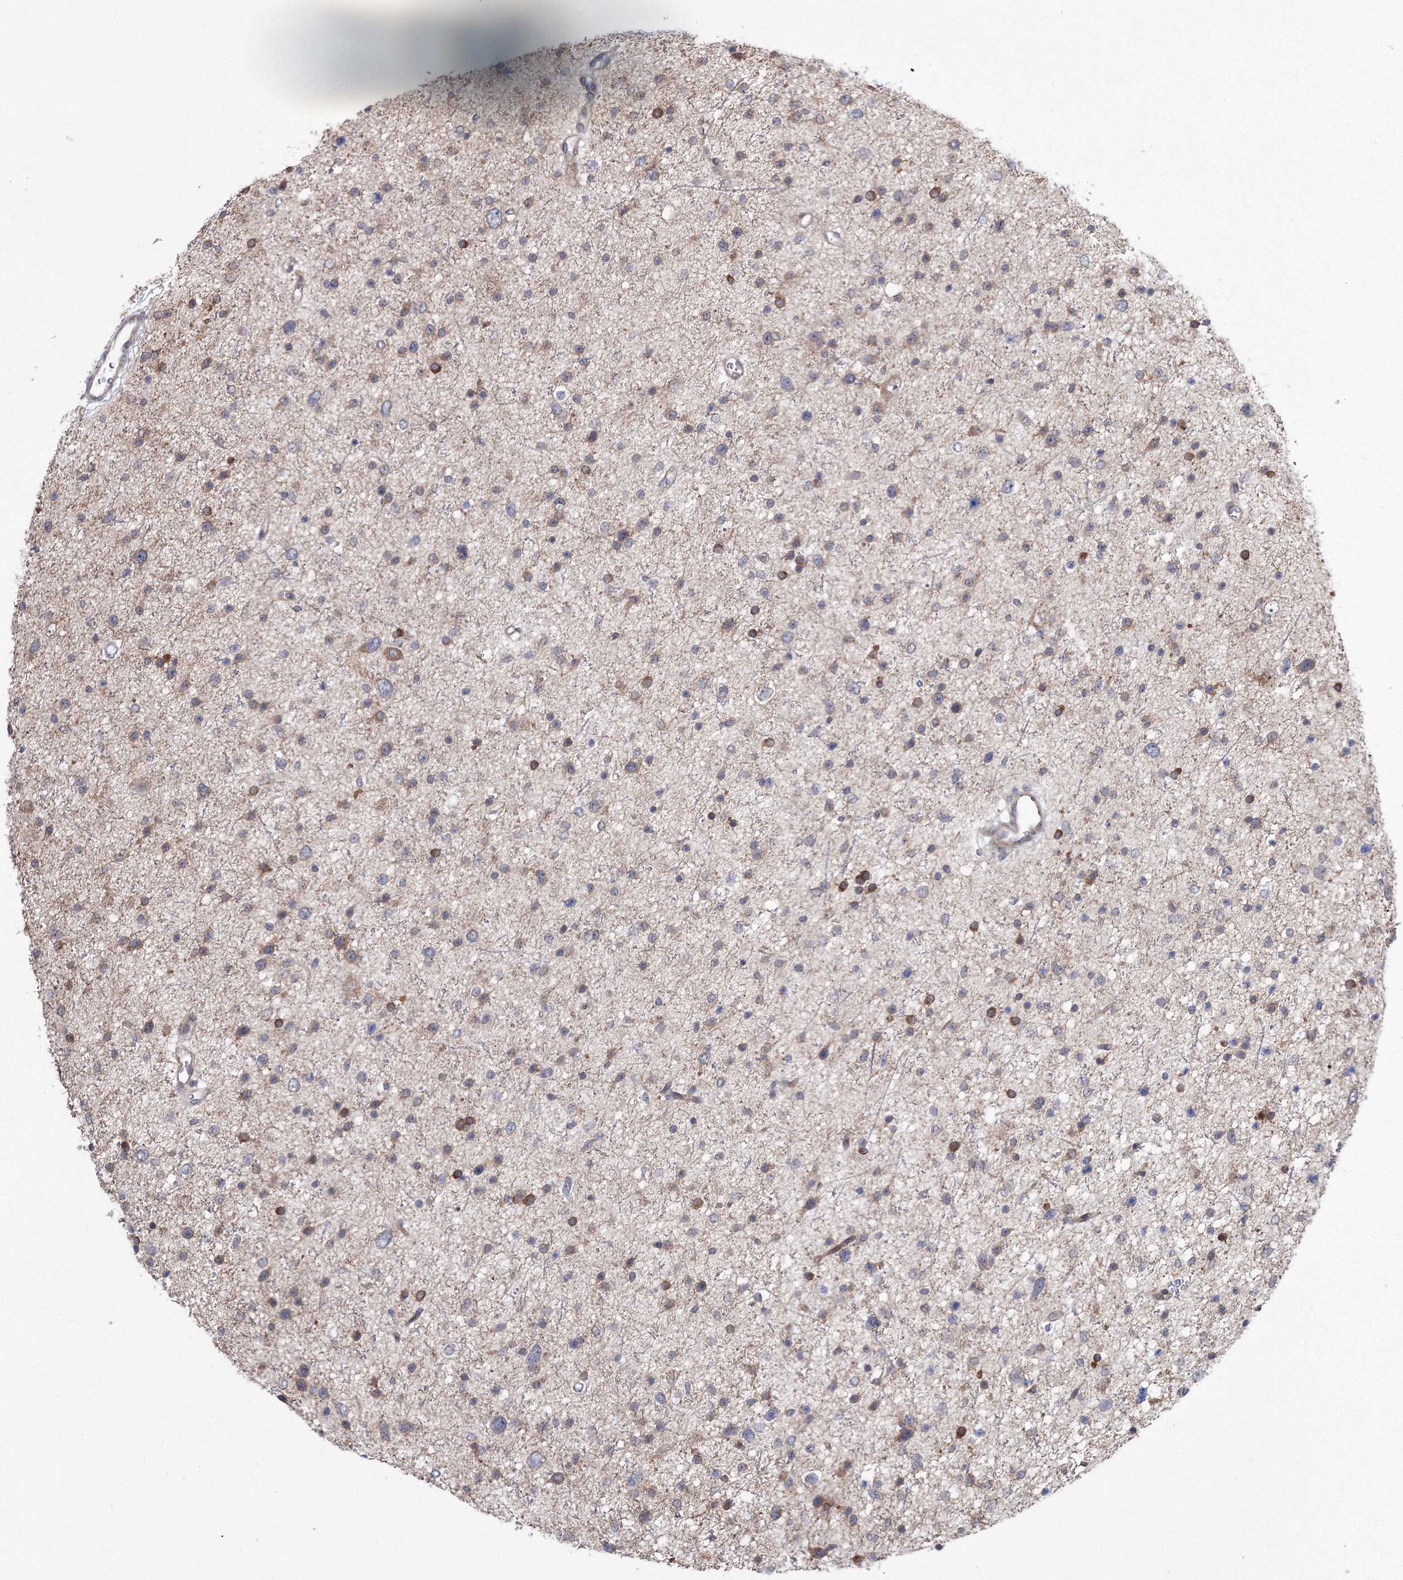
{"staining": {"intensity": "weak", "quantity": "<25%", "location": "cytoplasmic/membranous"}, "tissue": "glioma", "cell_type": "Tumor cells", "image_type": "cancer", "snomed": [{"axis": "morphology", "description": "Glioma, malignant, Low grade"}, {"axis": "topography", "description": "Brain"}], "caption": "Glioma stained for a protein using immunohistochemistry (IHC) exhibits no expression tumor cells.", "gene": "RANBP3L", "patient": {"sex": "female", "age": 37}}